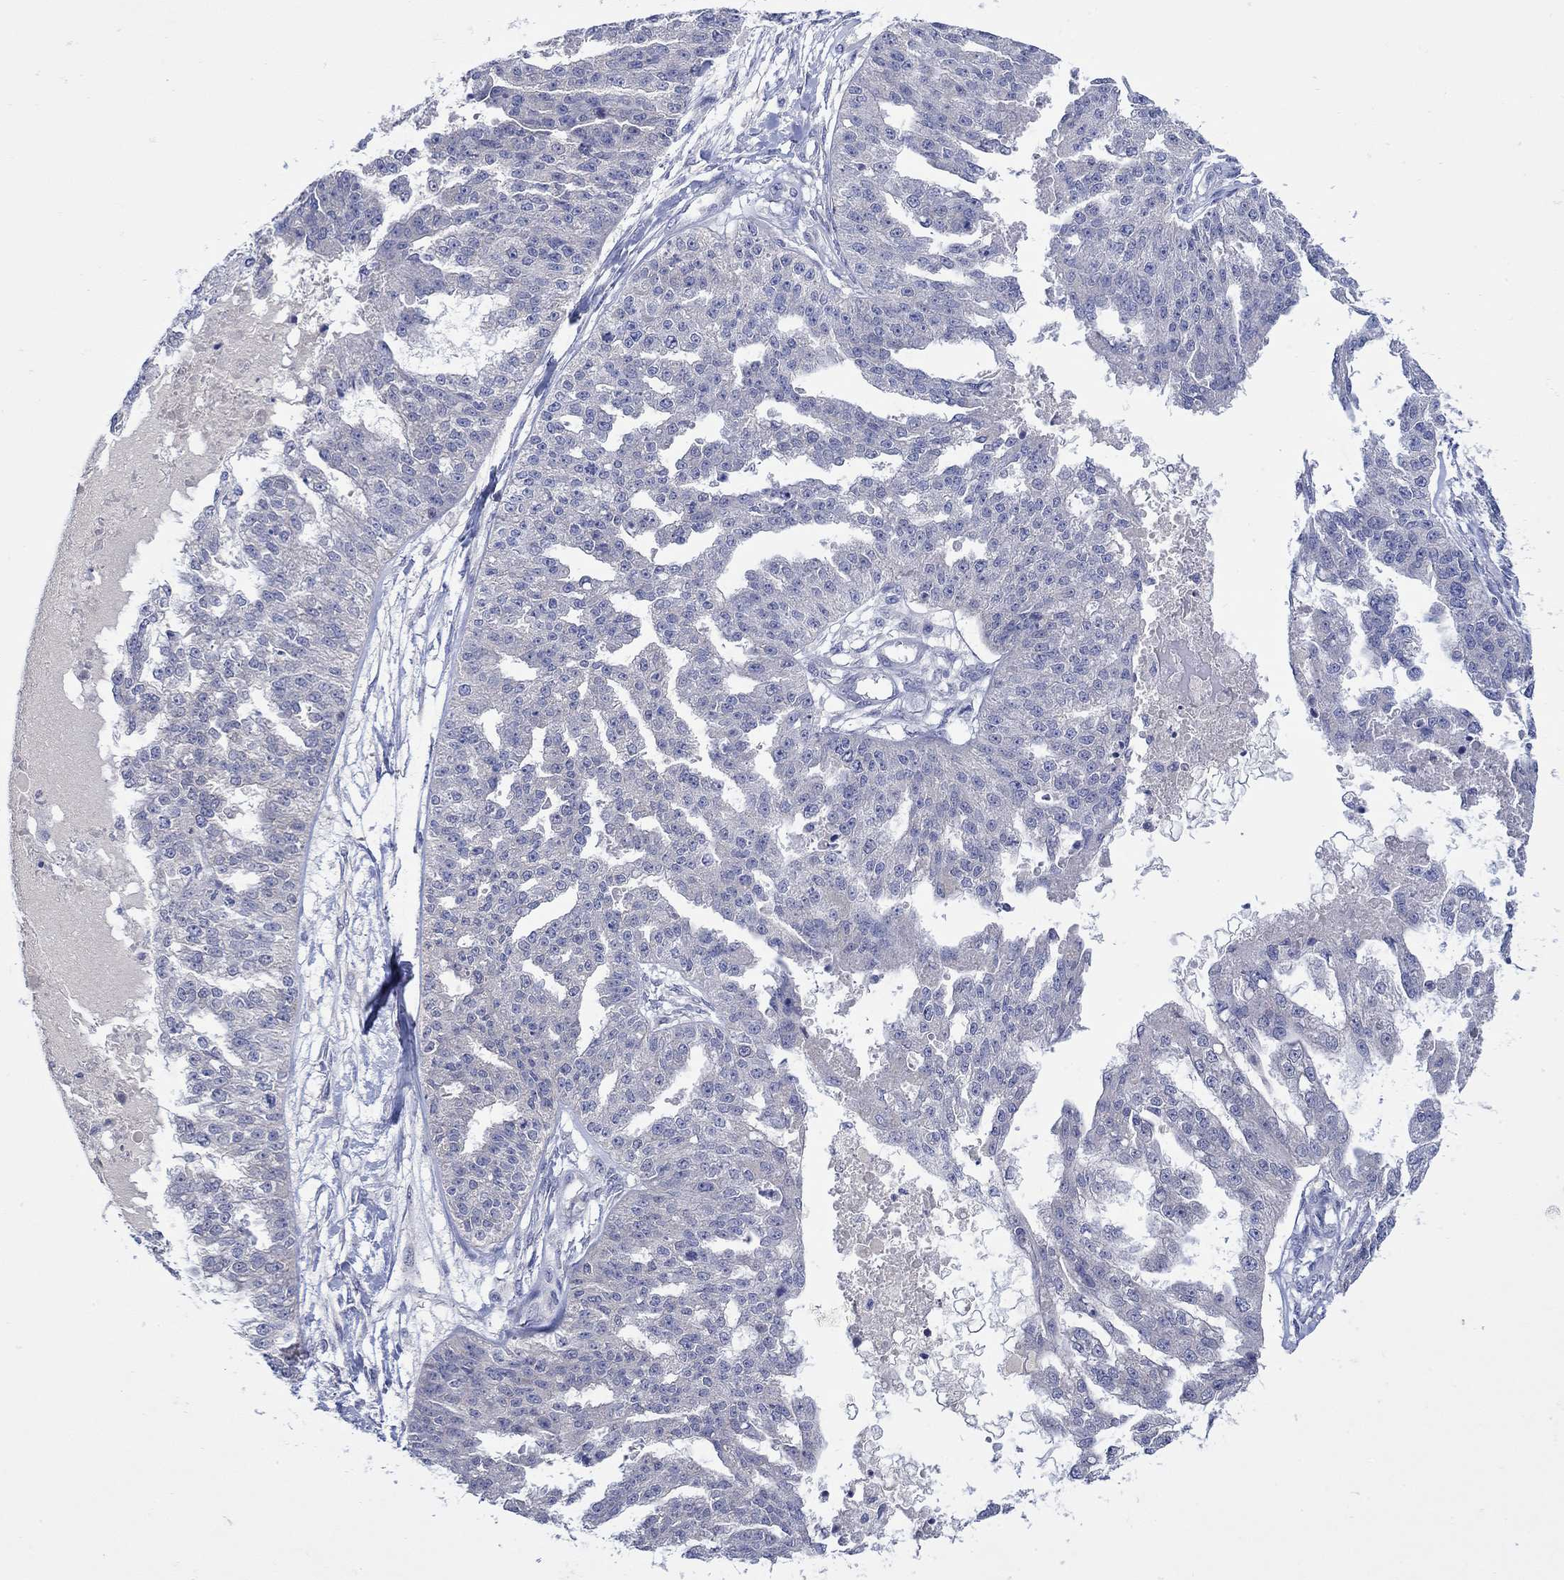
{"staining": {"intensity": "negative", "quantity": "none", "location": "none"}, "tissue": "ovarian cancer", "cell_type": "Tumor cells", "image_type": "cancer", "snomed": [{"axis": "morphology", "description": "Cystadenocarcinoma, serous, NOS"}, {"axis": "topography", "description": "Ovary"}], "caption": "This histopathology image is of ovarian serous cystadenocarcinoma stained with immunohistochemistry to label a protein in brown with the nuclei are counter-stained blue. There is no positivity in tumor cells. (Immunohistochemistry, brightfield microscopy, high magnification).", "gene": "MSI1", "patient": {"sex": "female", "age": 58}}